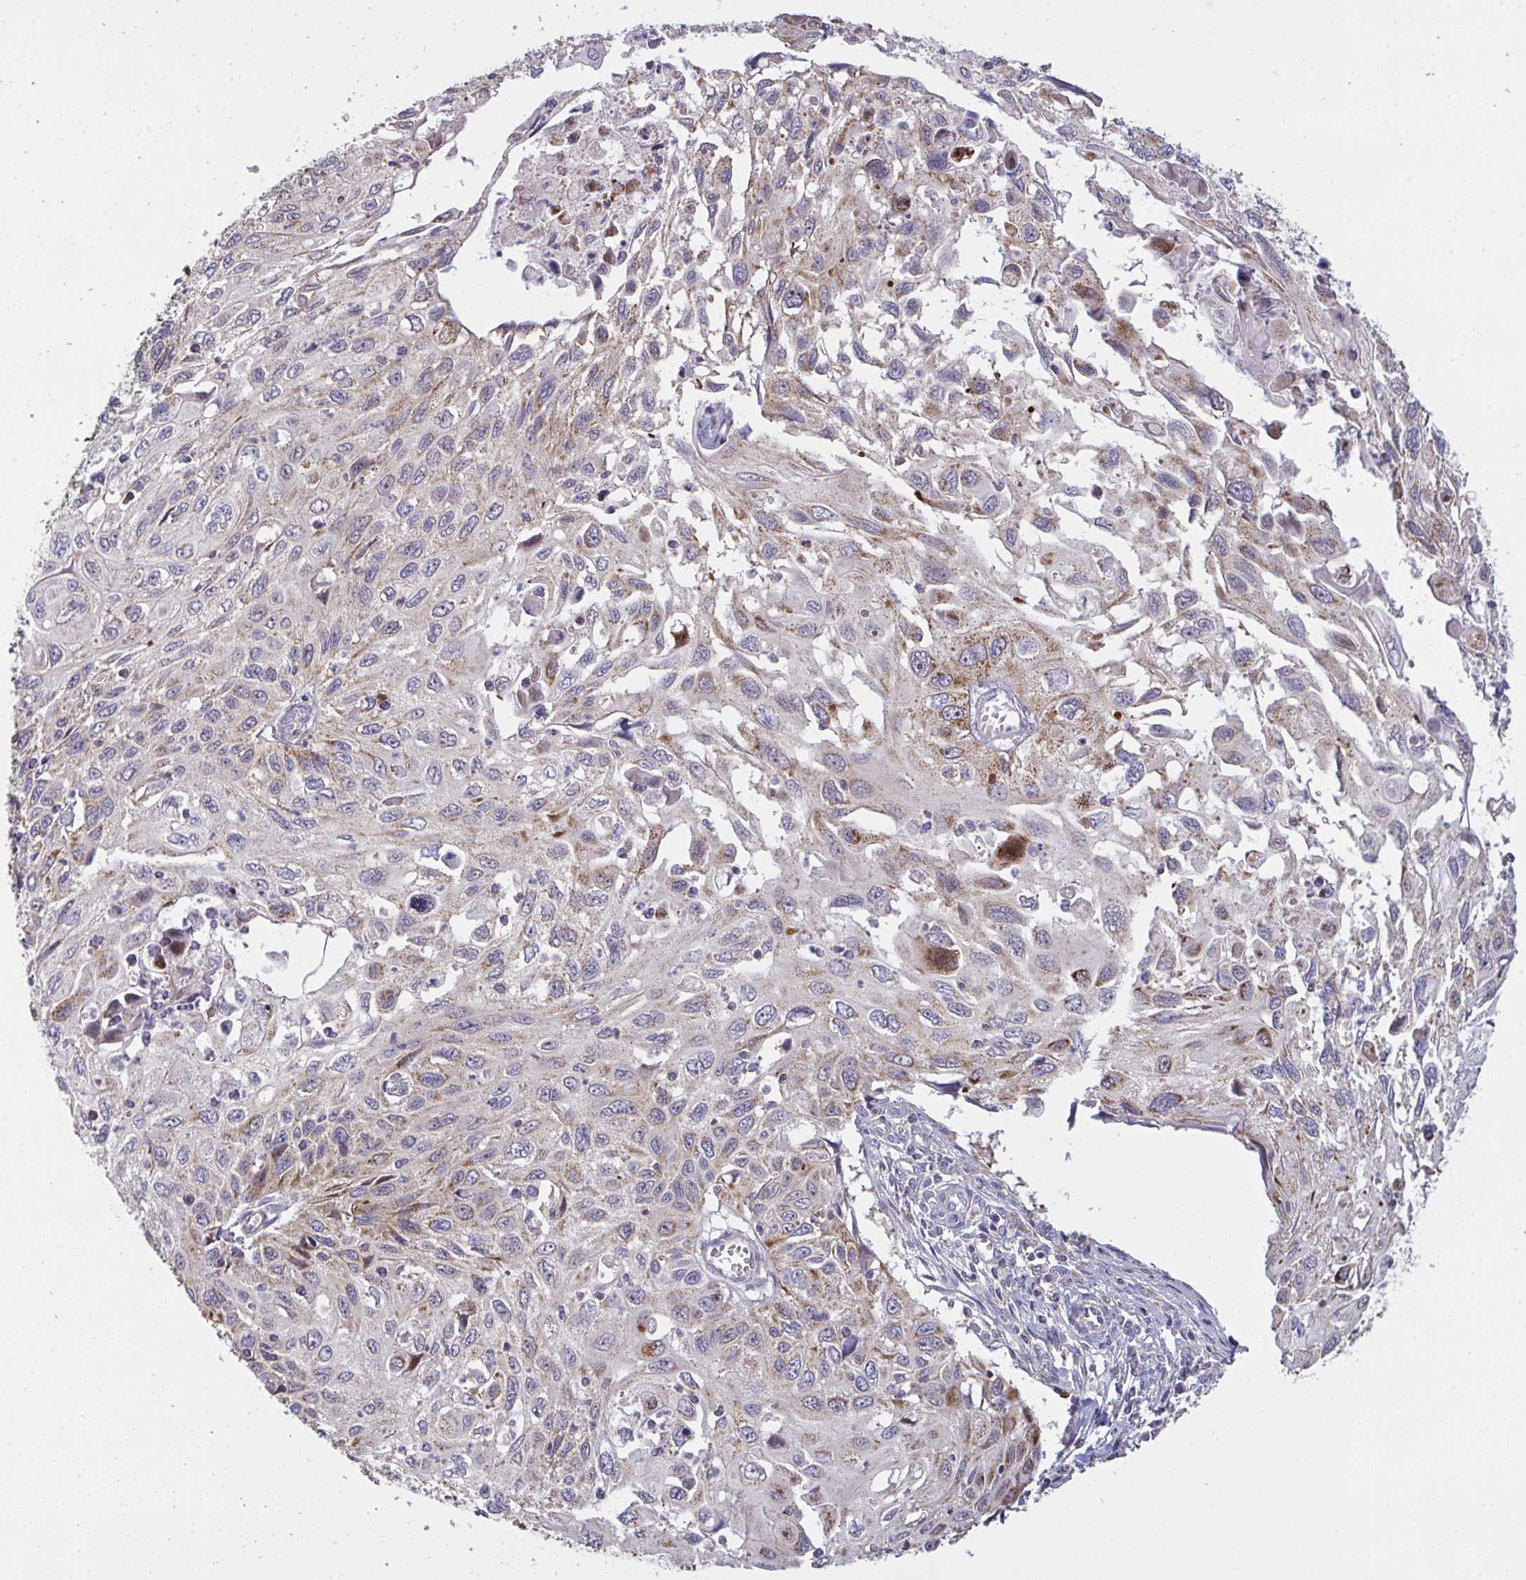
{"staining": {"intensity": "moderate", "quantity": "25%-75%", "location": "cytoplasmic/membranous"}, "tissue": "cervical cancer", "cell_type": "Tumor cells", "image_type": "cancer", "snomed": [{"axis": "morphology", "description": "Squamous cell carcinoma, NOS"}, {"axis": "topography", "description": "Cervix"}], "caption": "The micrograph reveals a brown stain indicating the presence of a protein in the cytoplasmic/membranous of tumor cells in cervical squamous cell carcinoma. The protein of interest is stained brown, and the nuclei are stained in blue (DAB (3,3'-diaminobenzidine) IHC with brightfield microscopy, high magnification).", "gene": "MICOS10", "patient": {"sex": "female", "age": 70}}